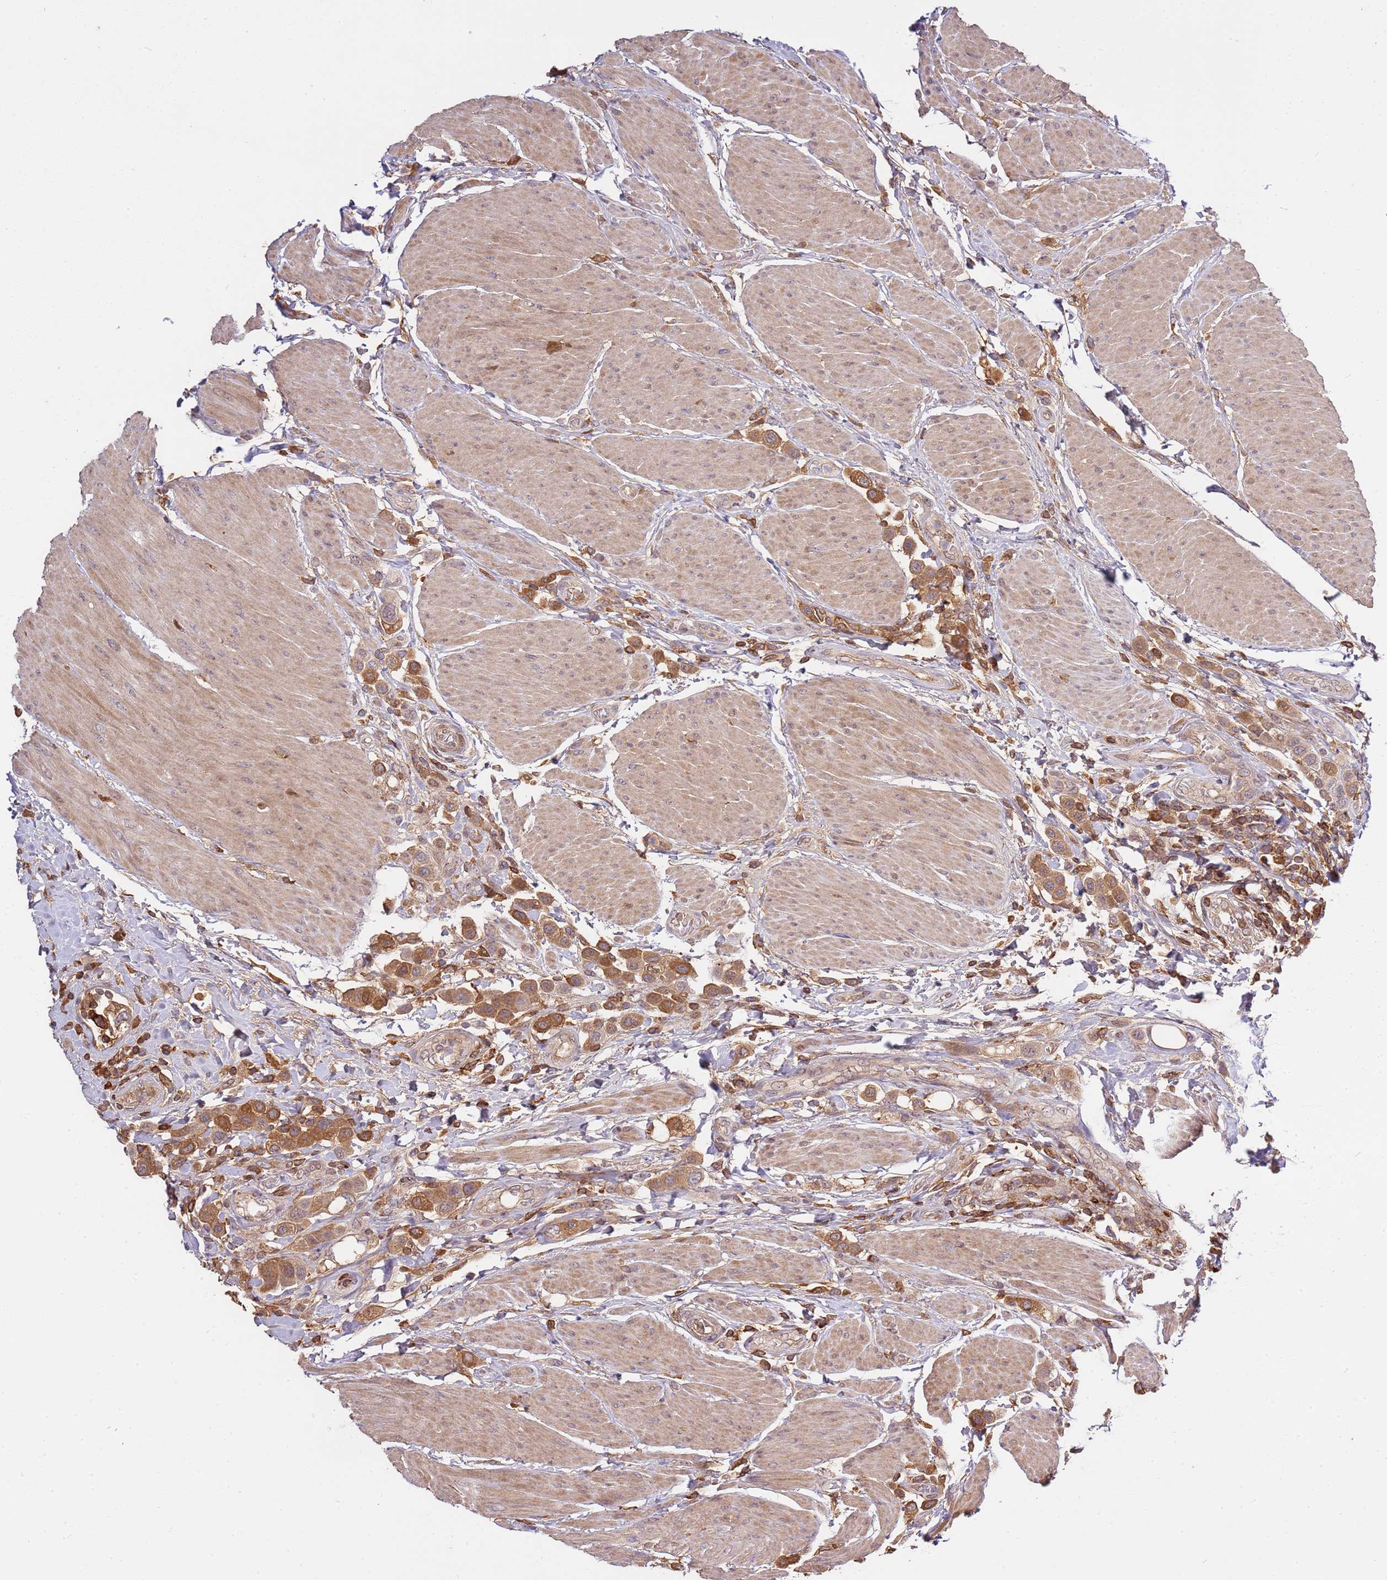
{"staining": {"intensity": "strong", "quantity": ">75%", "location": "cytoplasmic/membranous"}, "tissue": "urothelial cancer", "cell_type": "Tumor cells", "image_type": "cancer", "snomed": [{"axis": "morphology", "description": "Urothelial carcinoma, High grade"}, {"axis": "topography", "description": "Urinary bladder"}], "caption": "Immunohistochemistry (IHC) image of high-grade urothelial carcinoma stained for a protein (brown), which demonstrates high levels of strong cytoplasmic/membranous staining in about >75% of tumor cells.", "gene": "ZNF624", "patient": {"sex": "male", "age": 50}}